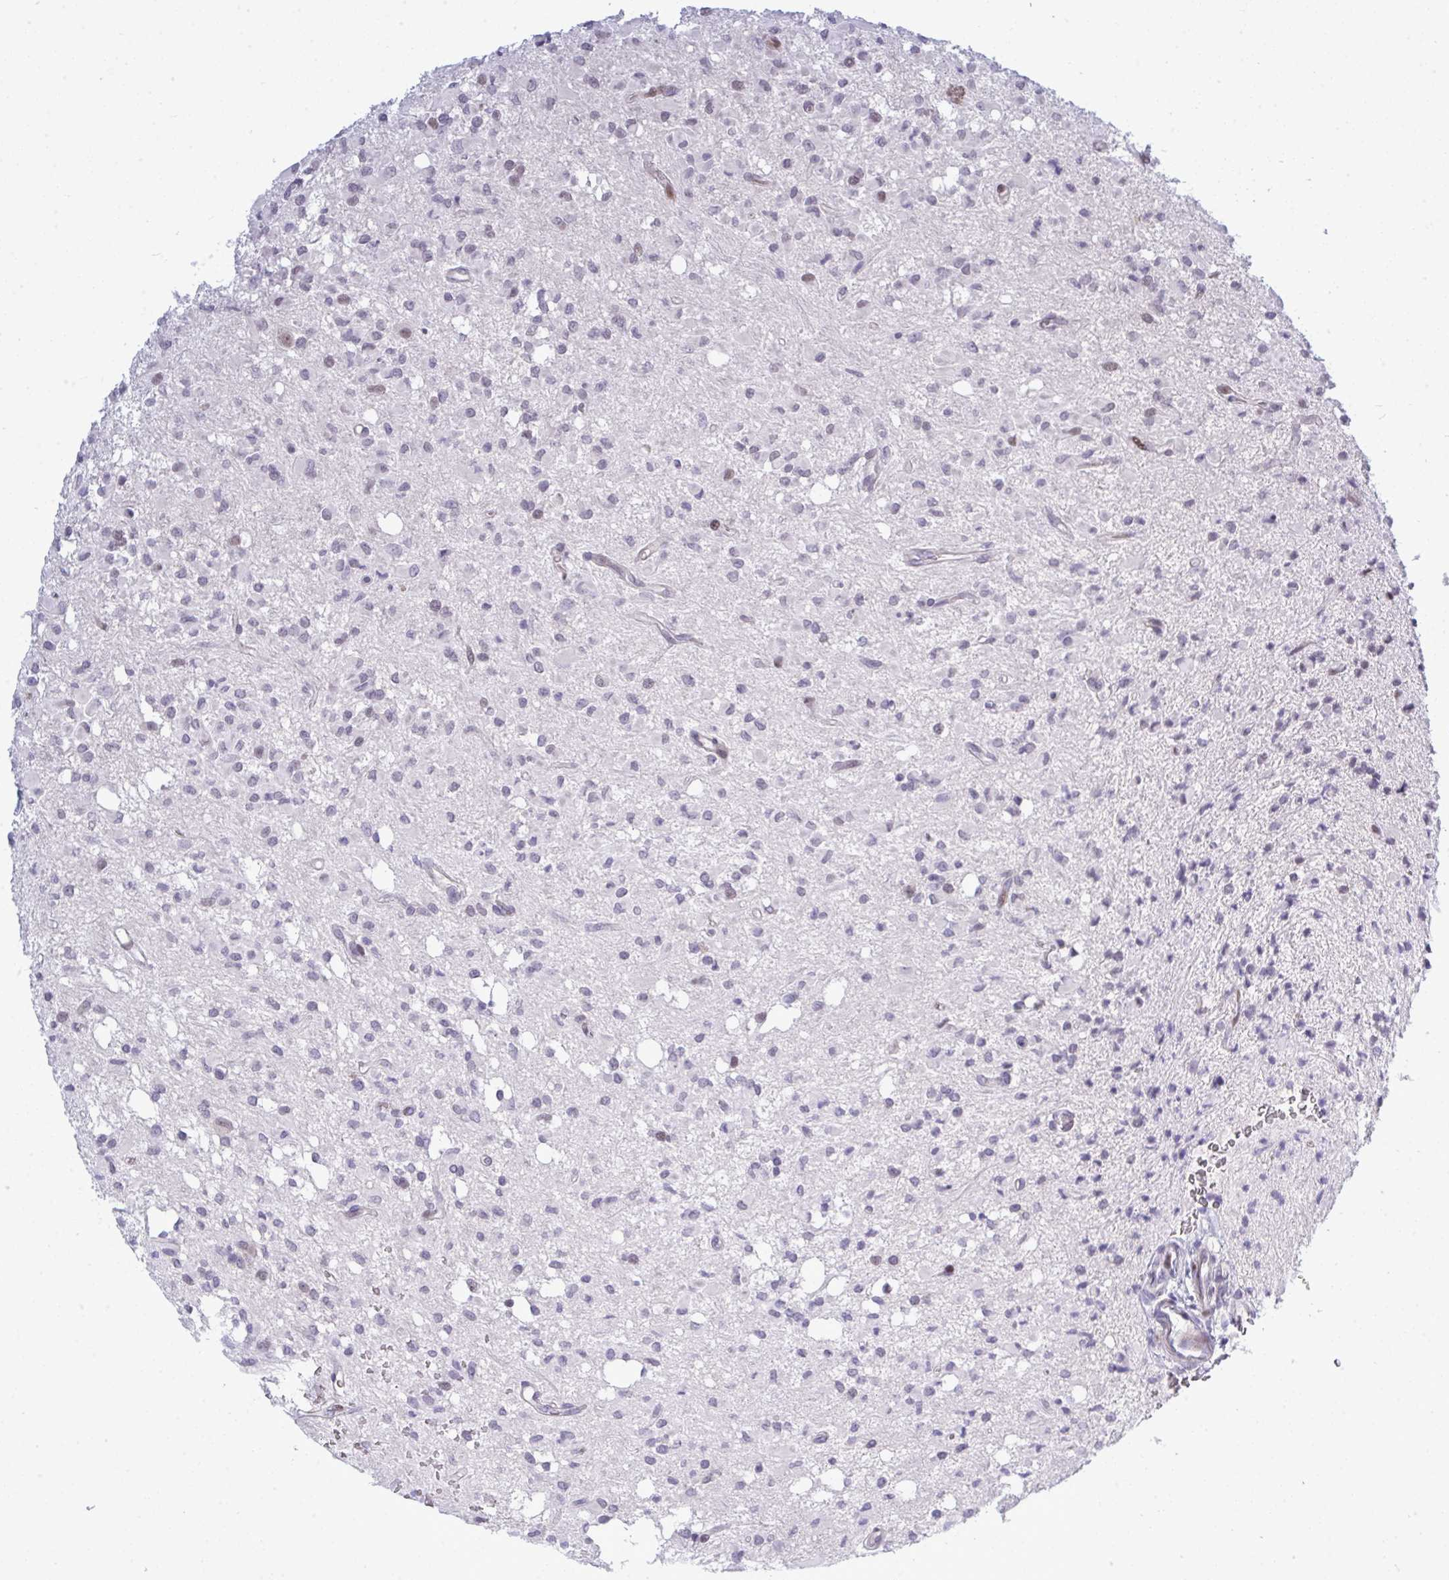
{"staining": {"intensity": "weak", "quantity": "<25%", "location": "nuclear"}, "tissue": "glioma", "cell_type": "Tumor cells", "image_type": "cancer", "snomed": [{"axis": "morphology", "description": "Glioma, malignant, Low grade"}, {"axis": "topography", "description": "Brain"}], "caption": "Micrograph shows no significant protein positivity in tumor cells of malignant glioma (low-grade). Nuclei are stained in blue.", "gene": "TAB1", "patient": {"sex": "female", "age": 33}}